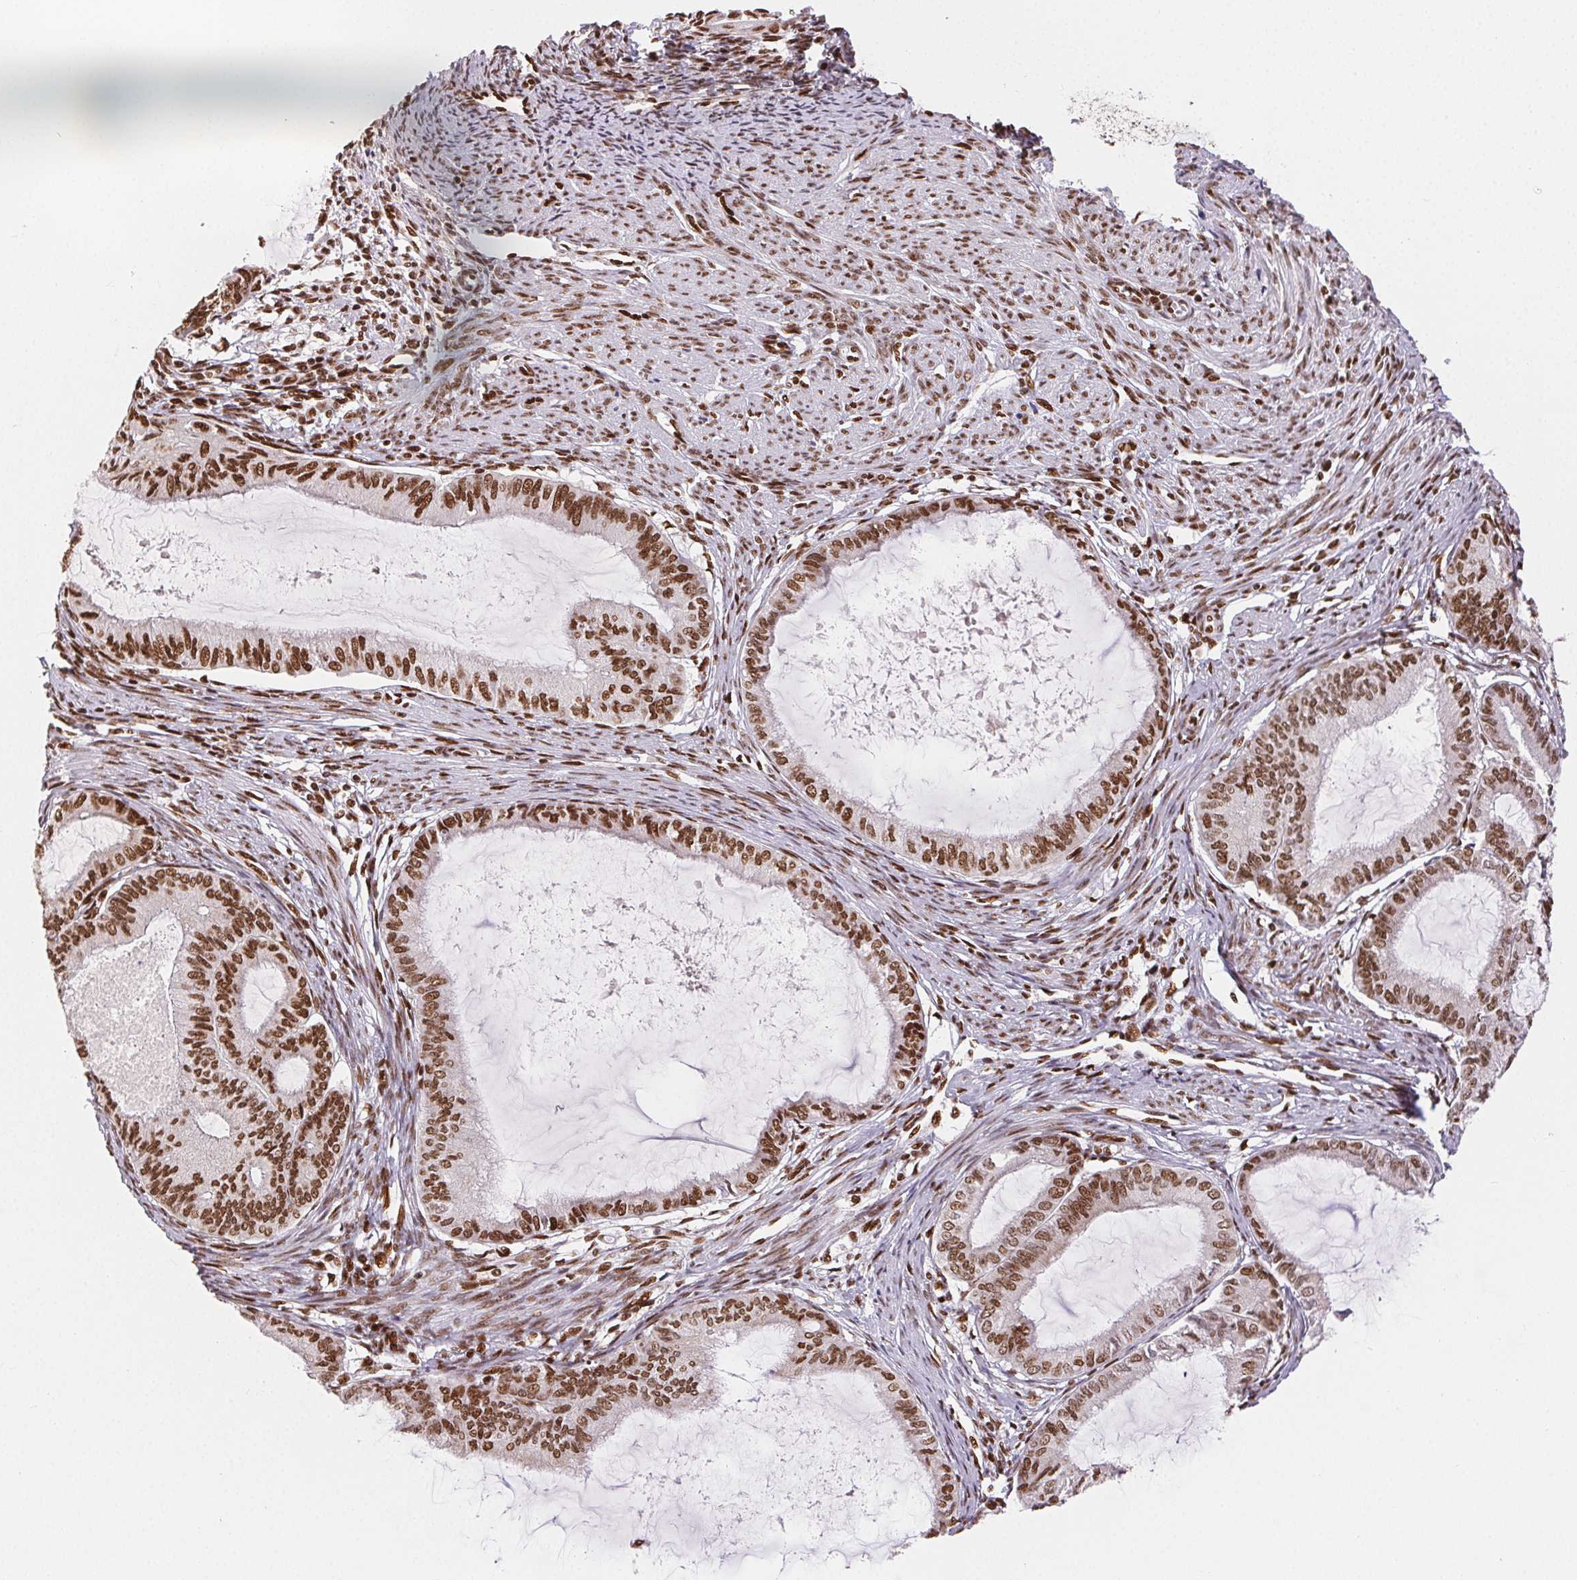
{"staining": {"intensity": "moderate", "quantity": "25%-75%", "location": "nuclear"}, "tissue": "endometrial cancer", "cell_type": "Tumor cells", "image_type": "cancer", "snomed": [{"axis": "morphology", "description": "Adenocarcinoma, NOS"}, {"axis": "topography", "description": "Endometrium"}], "caption": "DAB immunohistochemical staining of human adenocarcinoma (endometrial) reveals moderate nuclear protein expression in about 25%-75% of tumor cells.", "gene": "ZNF80", "patient": {"sex": "female", "age": 86}}